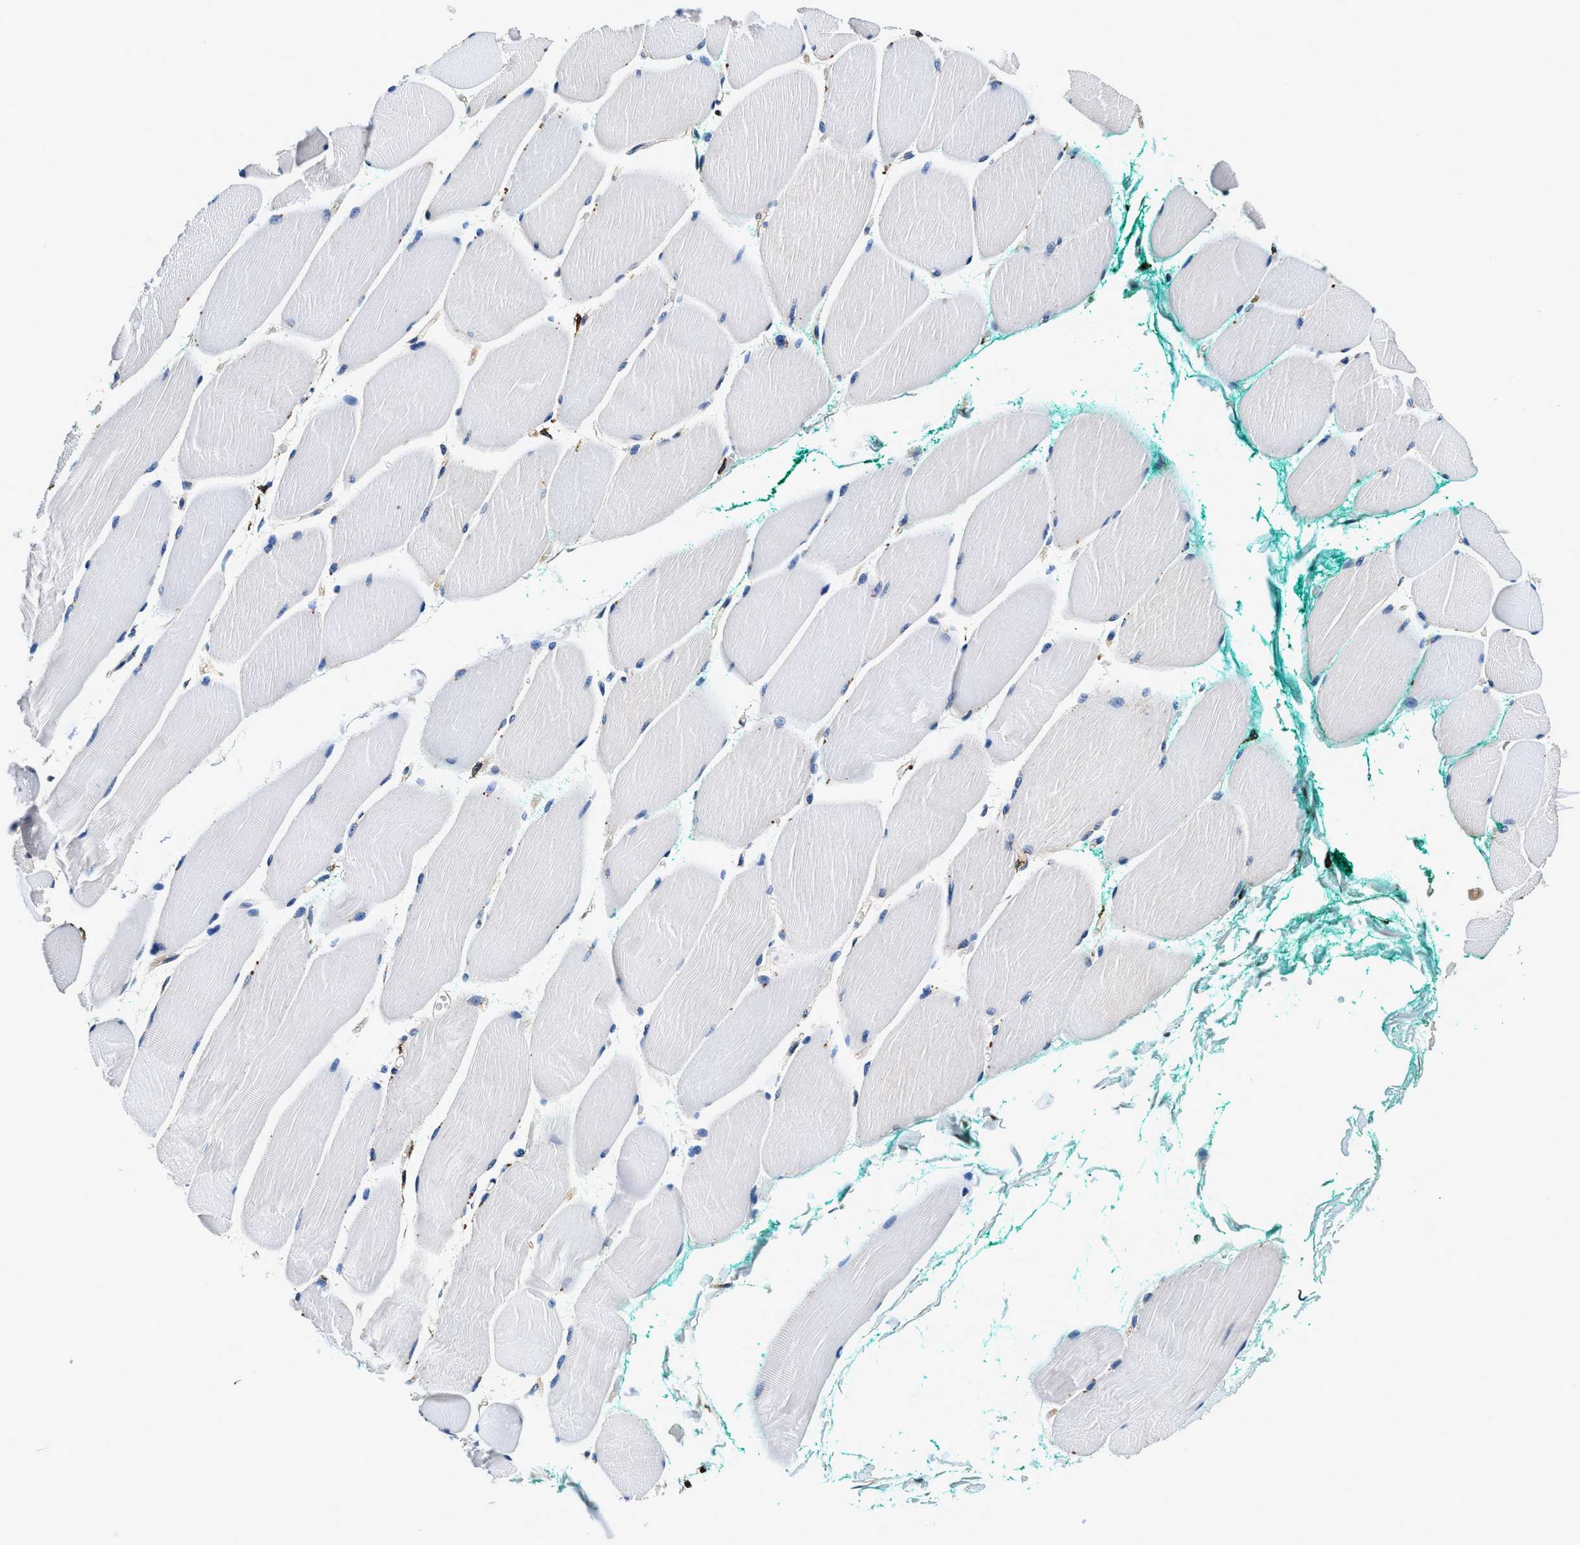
{"staining": {"intensity": "negative", "quantity": "none", "location": "none"}, "tissue": "skeletal muscle", "cell_type": "Myocytes", "image_type": "normal", "snomed": [{"axis": "morphology", "description": "Normal tissue, NOS"}, {"axis": "morphology", "description": "Squamous cell carcinoma, NOS"}, {"axis": "topography", "description": "Skeletal muscle"}], "caption": "This image is of benign skeletal muscle stained with immunohistochemistry (IHC) to label a protein in brown with the nuclei are counter-stained blue. There is no expression in myocytes. (DAB IHC visualized using brightfield microscopy, high magnification).", "gene": "ZFAND3", "patient": {"sex": "male", "age": 51}}